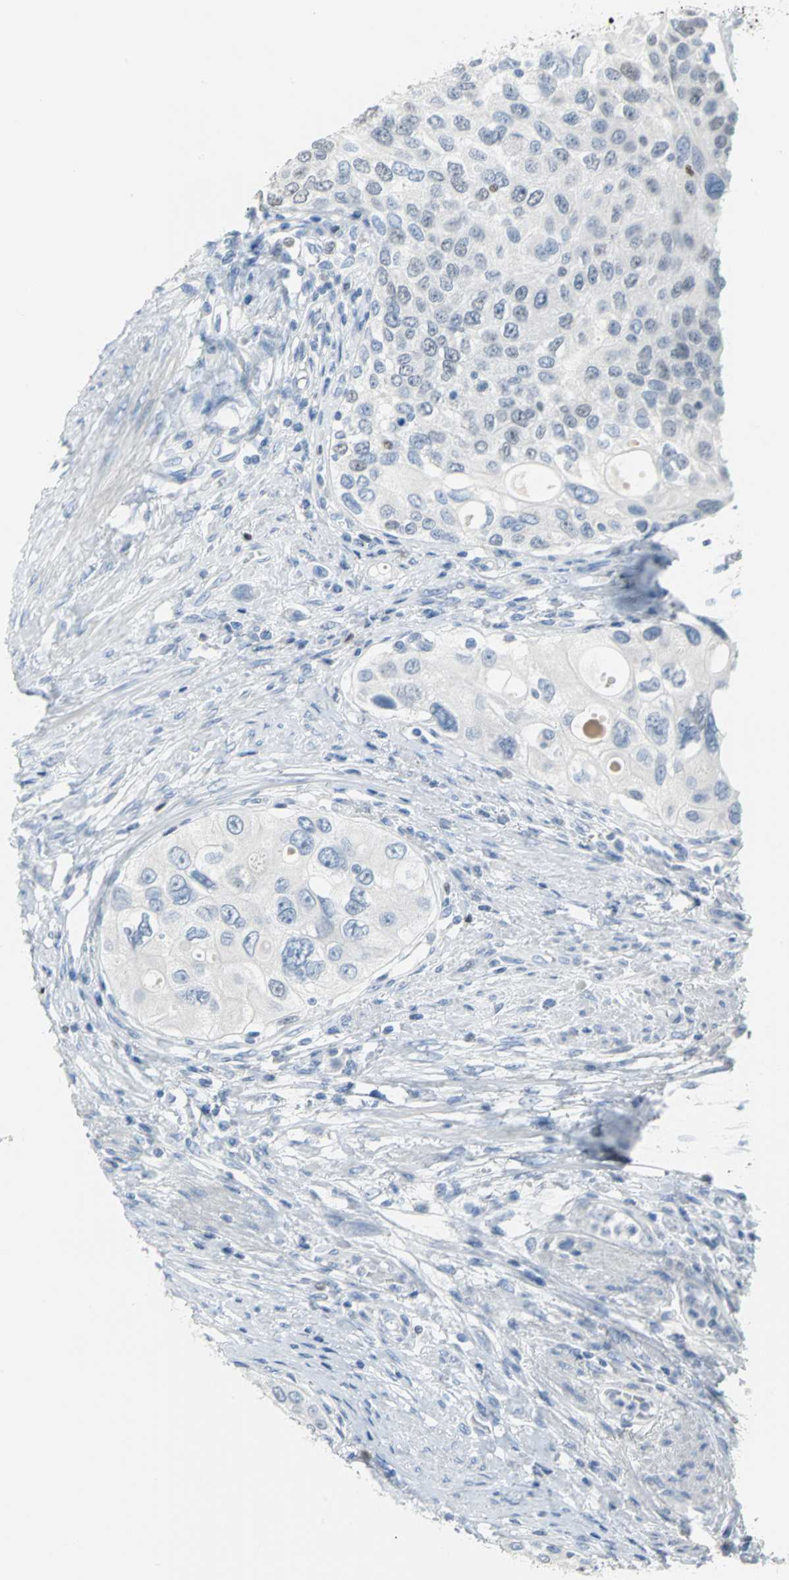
{"staining": {"intensity": "negative", "quantity": "none", "location": "none"}, "tissue": "urothelial cancer", "cell_type": "Tumor cells", "image_type": "cancer", "snomed": [{"axis": "morphology", "description": "Urothelial carcinoma, High grade"}, {"axis": "topography", "description": "Urinary bladder"}], "caption": "Tumor cells are negative for brown protein staining in urothelial cancer. The staining was performed using DAB (3,3'-diaminobenzidine) to visualize the protein expression in brown, while the nuclei were stained in blue with hematoxylin (Magnification: 20x).", "gene": "MCM3", "patient": {"sex": "female", "age": 56}}